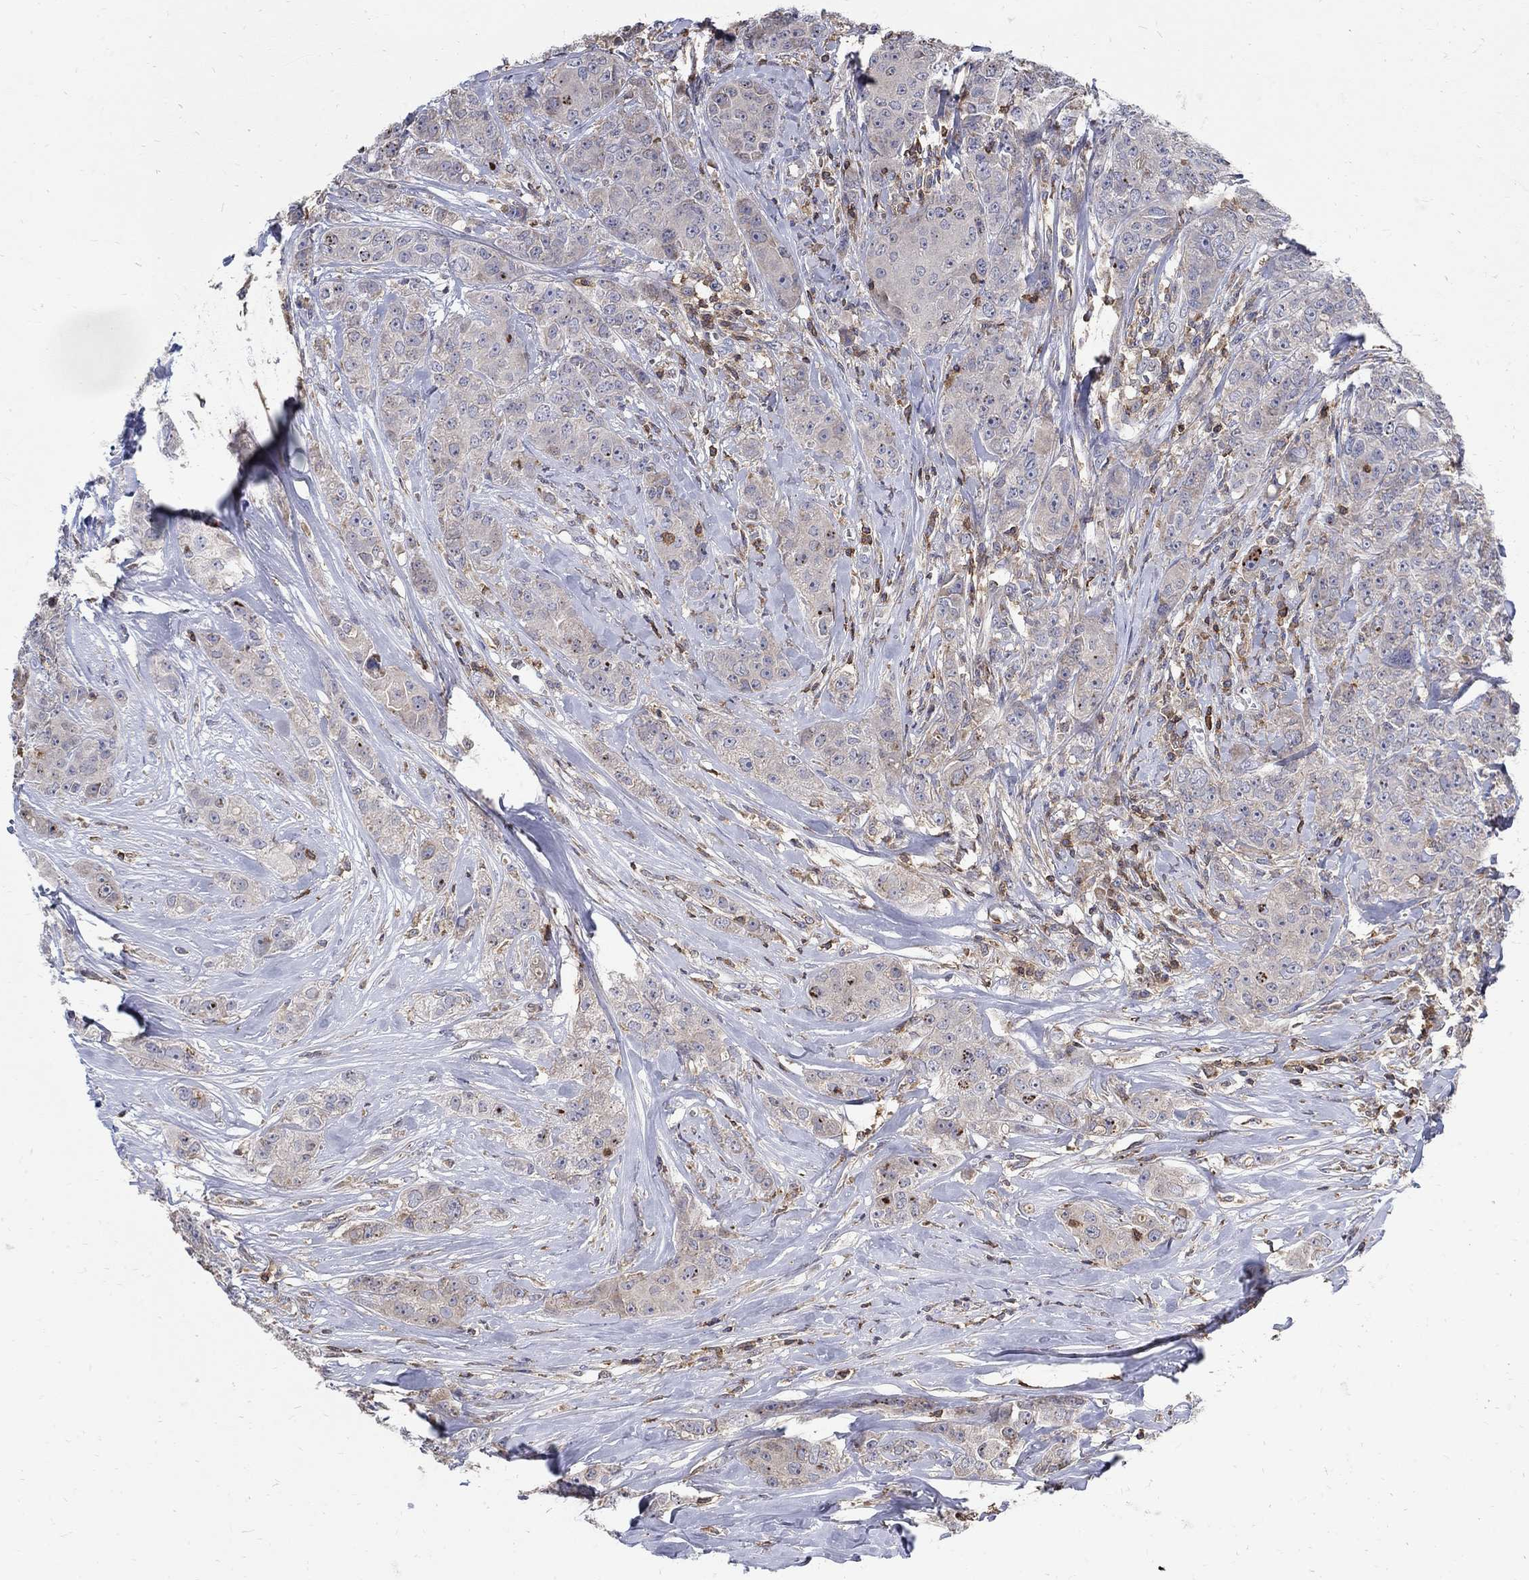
{"staining": {"intensity": "weak", "quantity": "<25%", "location": "cytoplasmic/membranous"}, "tissue": "breast cancer", "cell_type": "Tumor cells", "image_type": "cancer", "snomed": [{"axis": "morphology", "description": "Duct carcinoma"}, {"axis": "topography", "description": "Breast"}], "caption": "Tumor cells show no significant protein staining in breast cancer.", "gene": "AGAP2", "patient": {"sex": "female", "age": 43}}